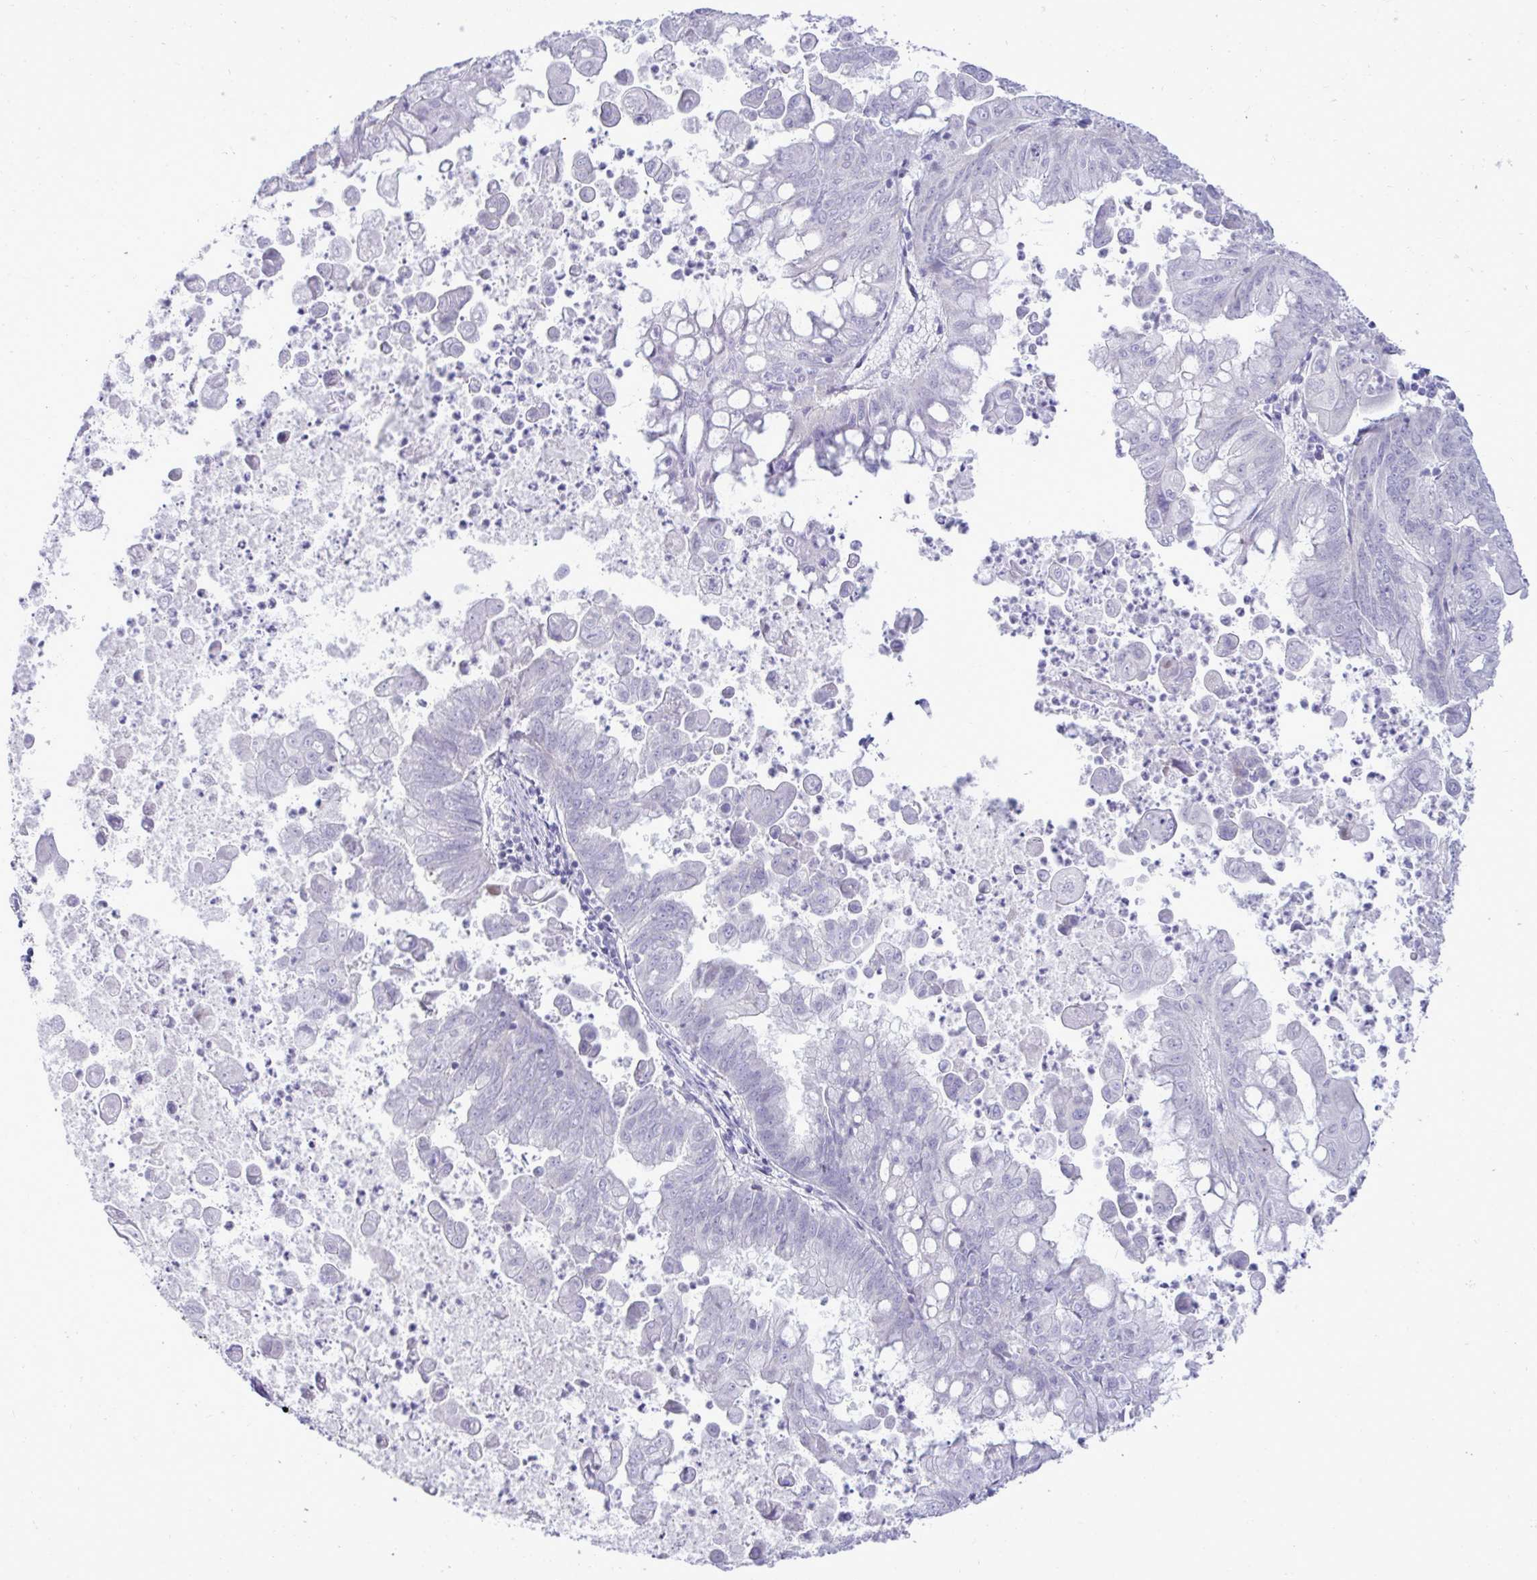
{"staining": {"intensity": "negative", "quantity": "none", "location": "none"}, "tissue": "stomach cancer", "cell_type": "Tumor cells", "image_type": "cancer", "snomed": [{"axis": "morphology", "description": "Adenocarcinoma, NOS"}, {"axis": "topography", "description": "Stomach, upper"}], "caption": "Immunohistochemistry histopathology image of stomach cancer stained for a protein (brown), which reveals no positivity in tumor cells.", "gene": "SPAG1", "patient": {"sex": "male", "age": 80}}